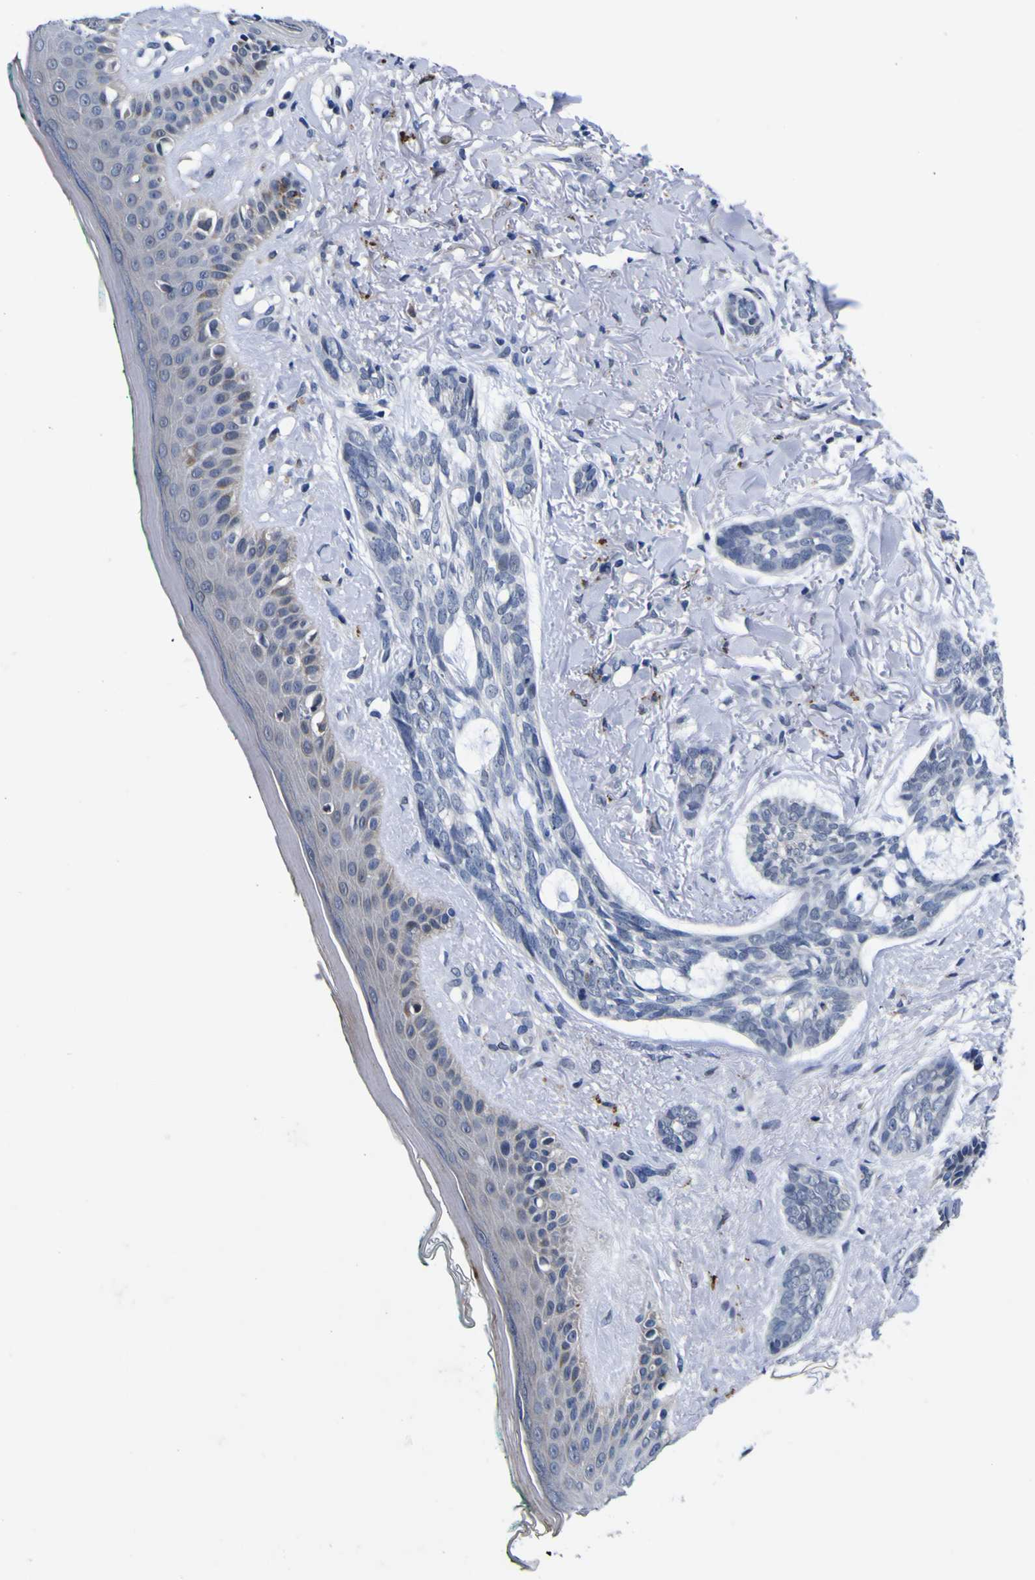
{"staining": {"intensity": "negative", "quantity": "none", "location": "none"}, "tissue": "skin cancer", "cell_type": "Tumor cells", "image_type": "cancer", "snomed": [{"axis": "morphology", "description": "Basal cell carcinoma"}, {"axis": "topography", "description": "Skin"}], "caption": "Skin cancer was stained to show a protein in brown. There is no significant expression in tumor cells.", "gene": "IGFLR1", "patient": {"sex": "male", "age": 43}}